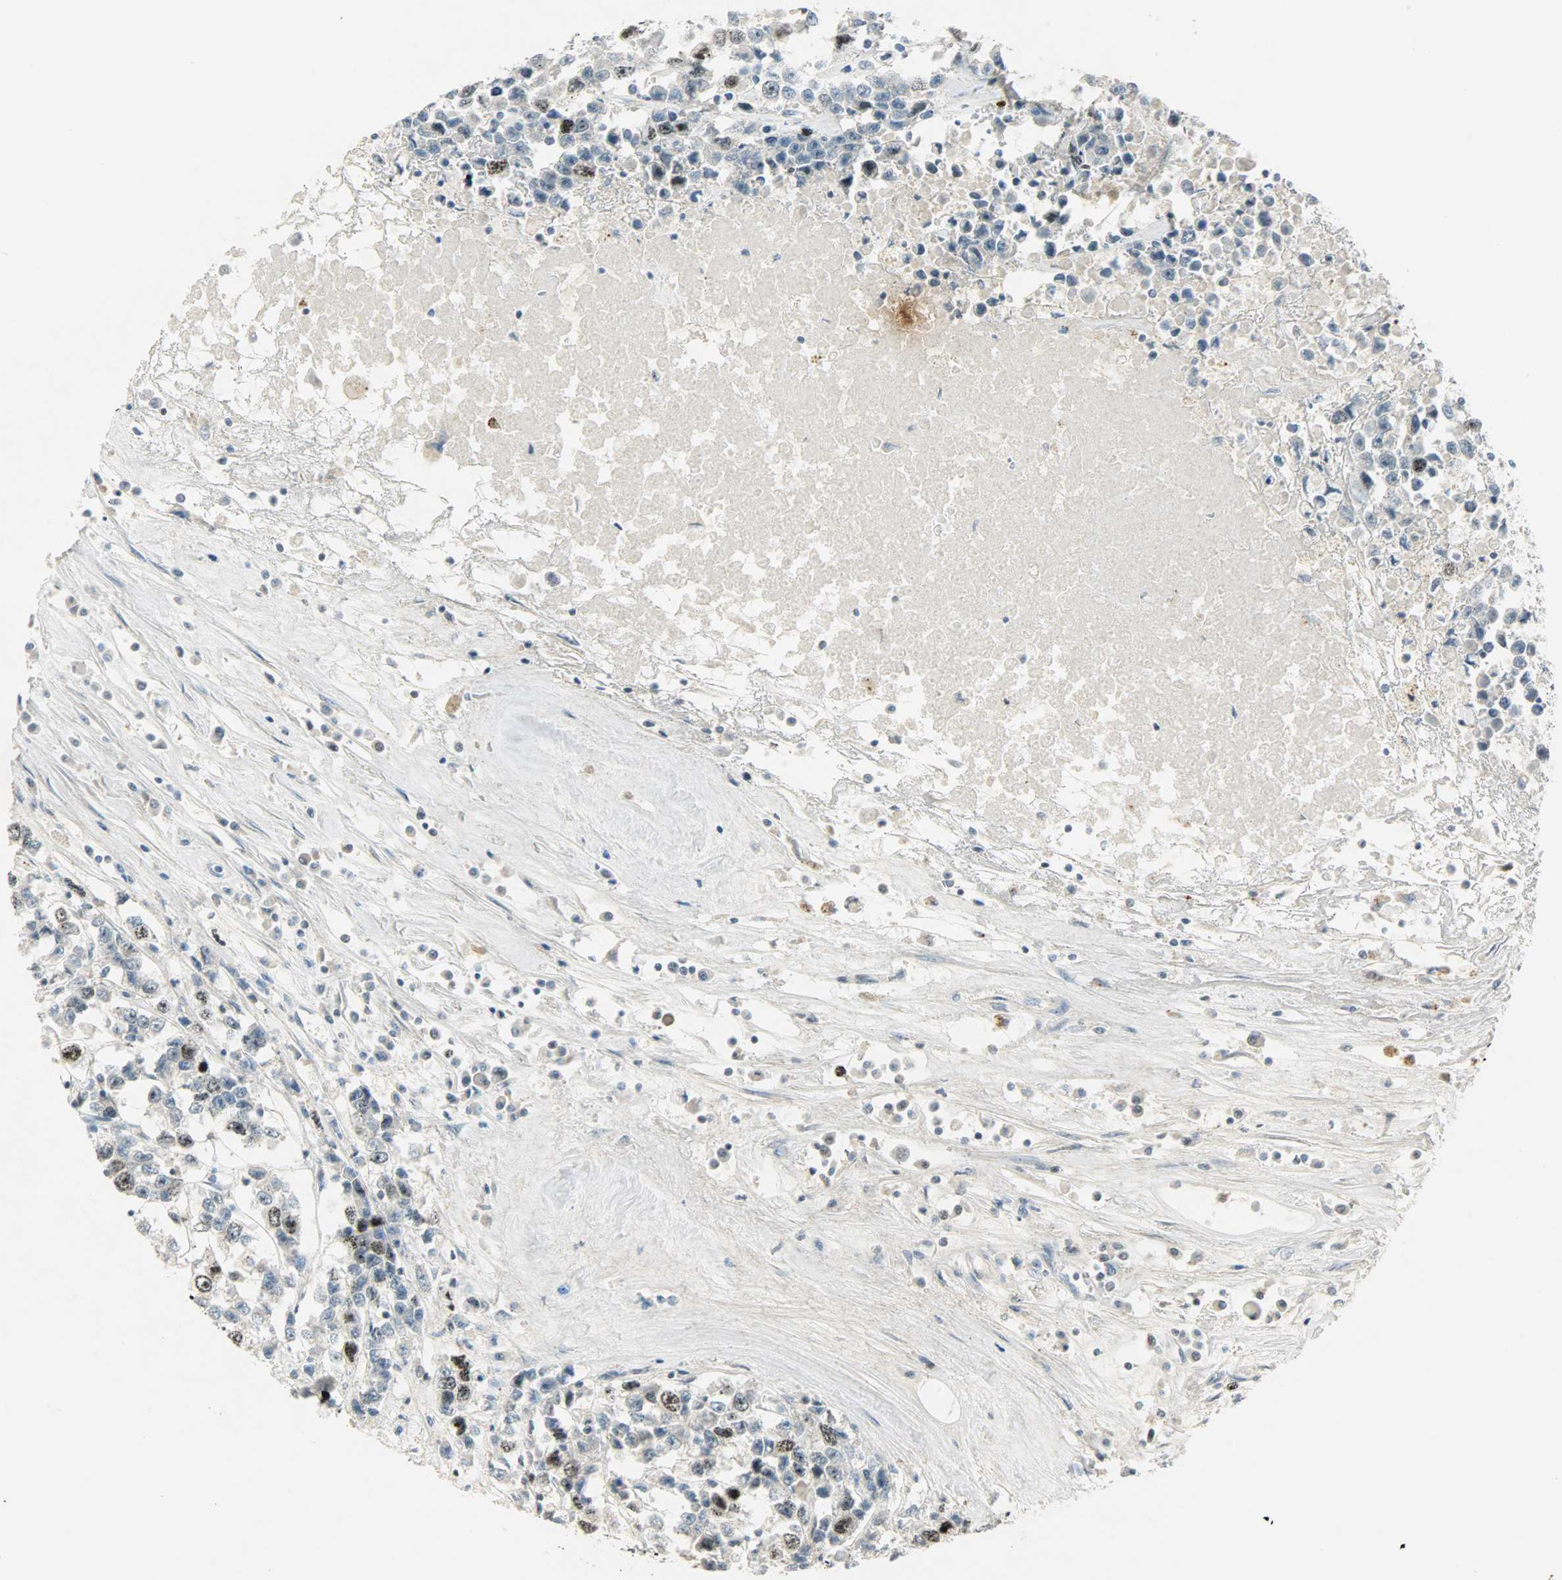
{"staining": {"intensity": "moderate", "quantity": "25%-75%", "location": "nuclear"}, "tissue": "testis cancer", "cell_type": "Tumor cells", "image_type": "cancer", "snomed": [{"axis": "morphology", "description": "Seminoma, NOS"}, {"axis": "morphology", "description": "Carcinoma, Embryonal, NOS"}, {"axis": "topography", "description": "Testis"}], "caption": "Approximately 25%-75% of tumor cells in testis cancer exhibit moderate nuclear protein staining as visualized by brown immunohistochemical staining.", "gene": "AURKB", "patient": {"sex": "male", "age": 52}}